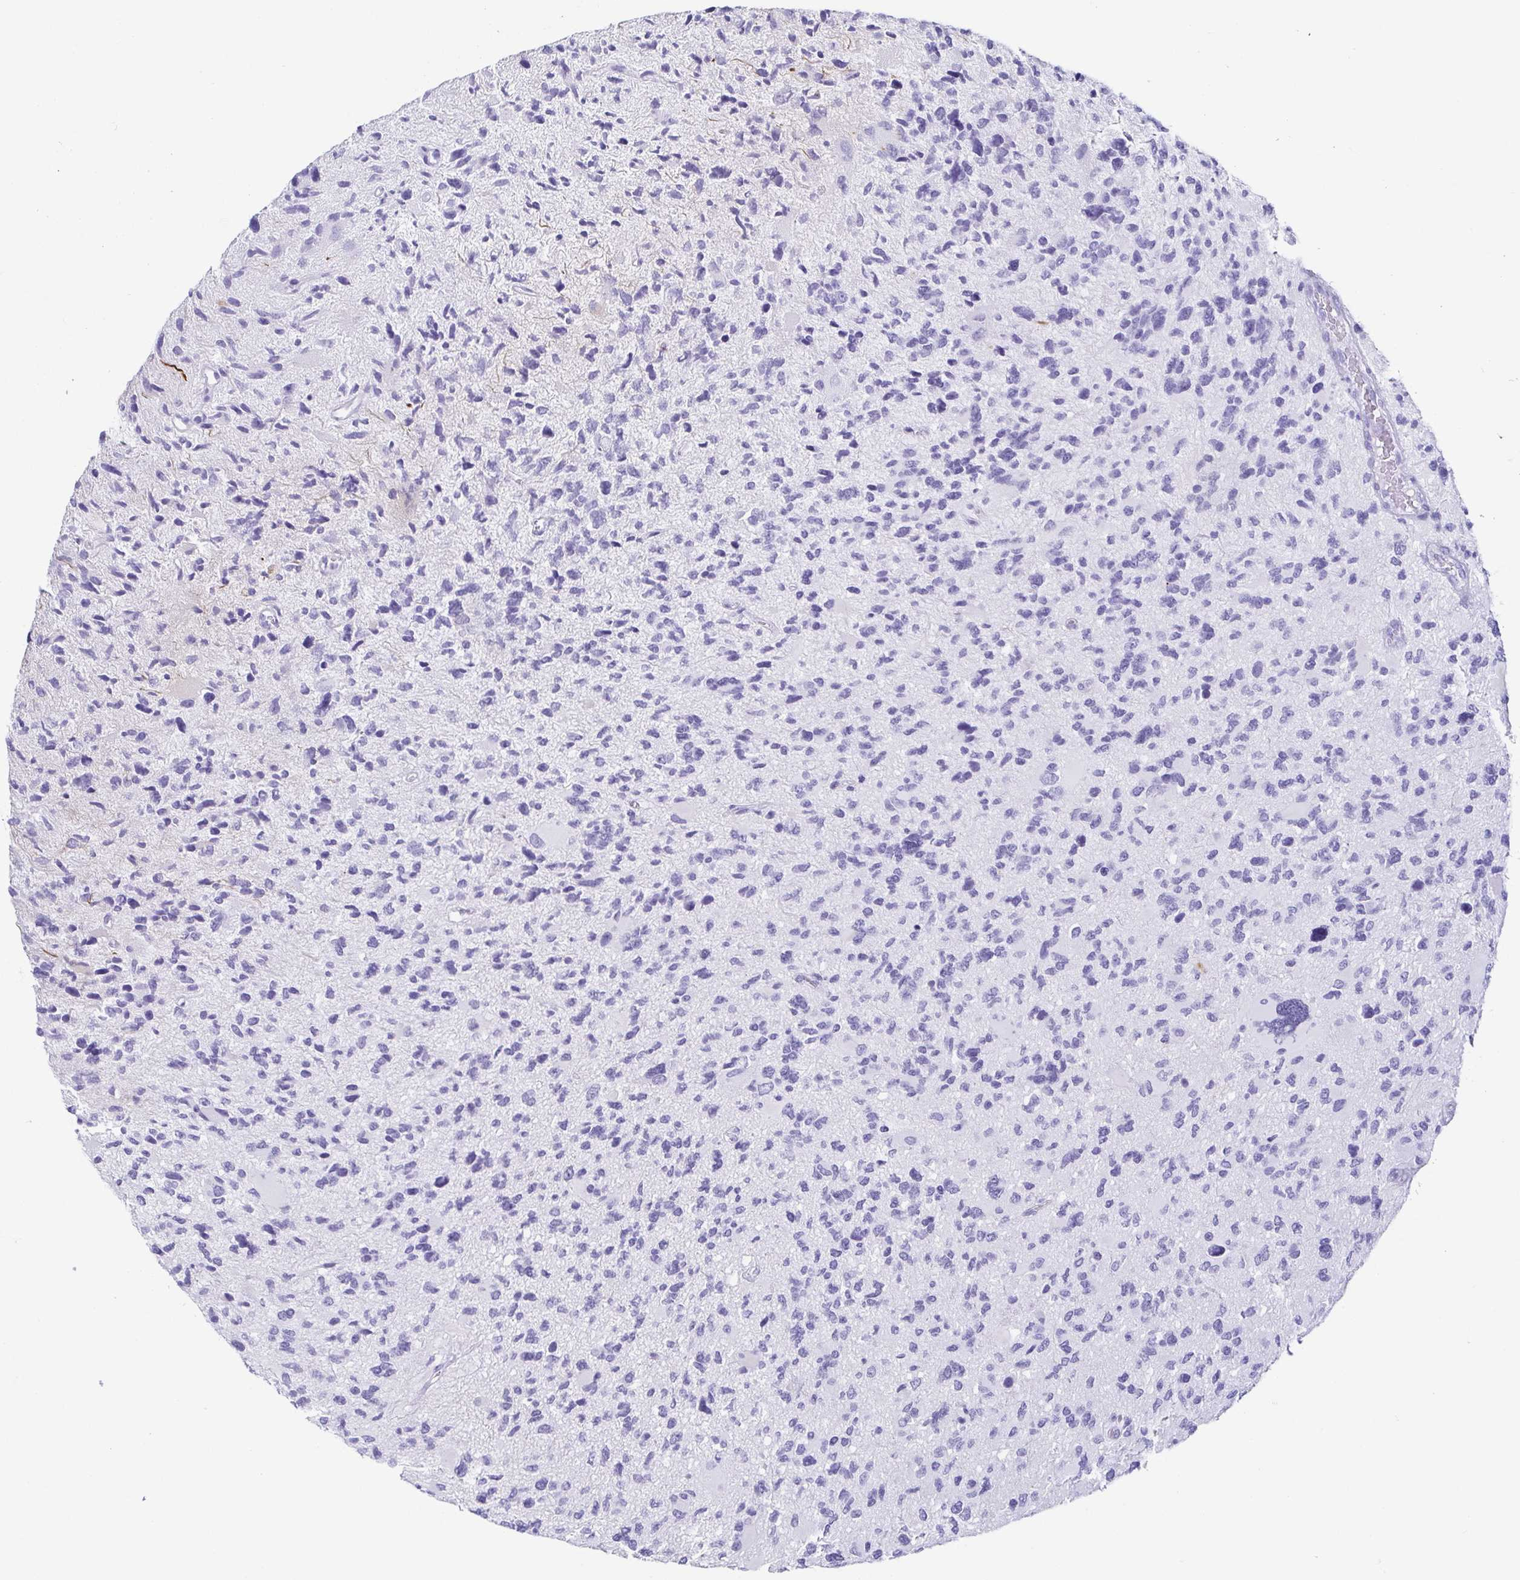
{"staining": {"intensity": "negative", "quantity": "none", "location": "none"}, "tissue": "glioma", "cell_type": "Tumor cells", "image_type": "cancer", "snomed": [{"axis": "morphology", "description": "Glioma, malignant, High grade"}, {"axis": "topography", "description": "Brain"}], "caption": "This is a micrograph of immunohistochemistry (IHC) staining of malignant glioma (high-grade), which shows no positivity in tumor cells.", "gene": "CD164L2", "patient": {"sex": "female", "age": 11}}